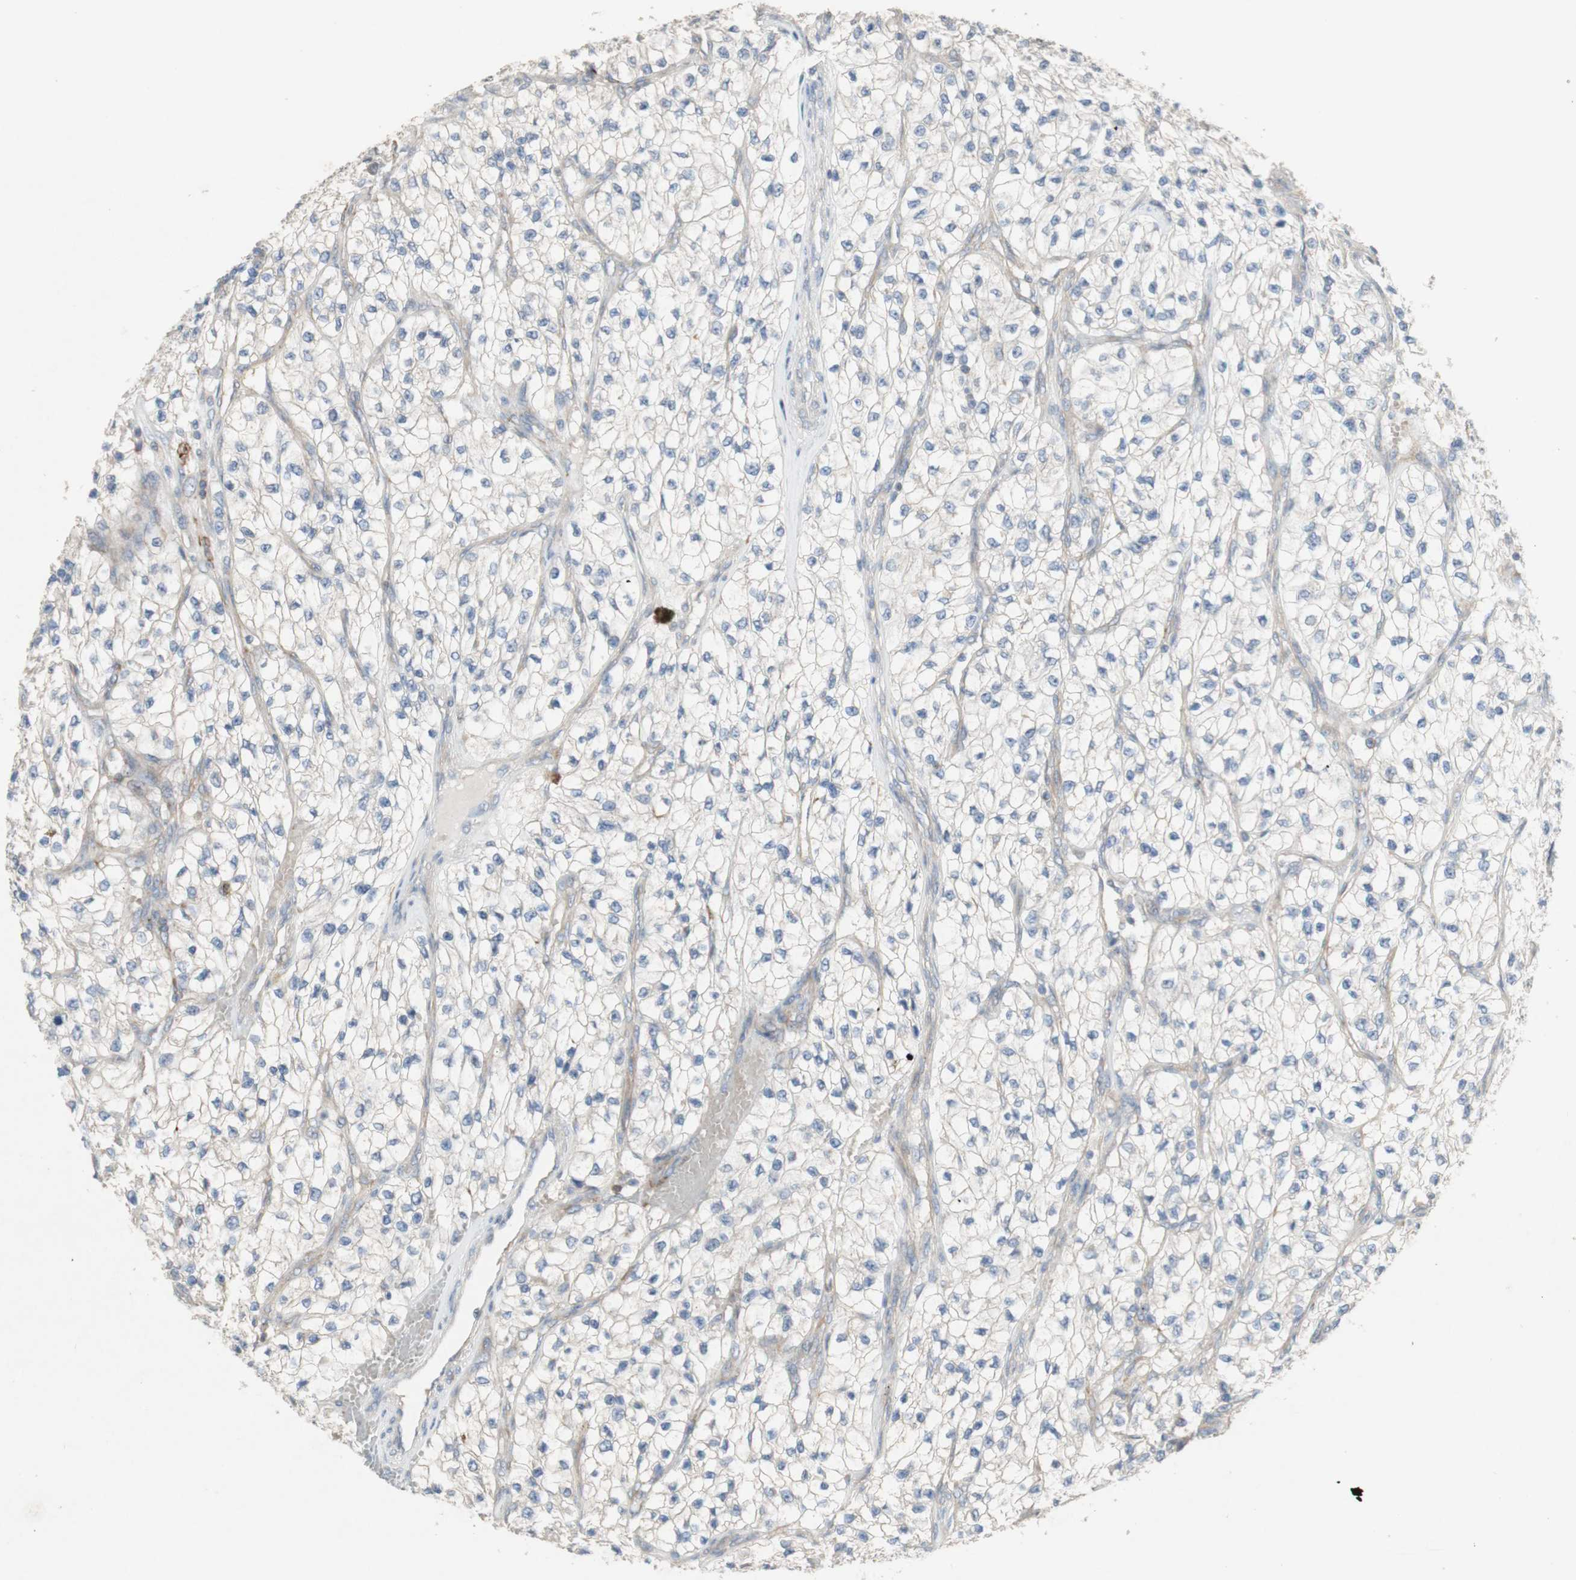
{"staining": {"intensity": "negative", "quantity": "none", "location": "none"}, "tissue": "renal cancer", "cell_type": "Tumor cells", "image_type": "cancer", "snomed": [{"axis": "morphology", "description": "Adenocarcinoma, NOS"}, {"axis": "topography", "description": "Kidney"}], "caption": "Micrograph shows no significant protein staining in tumor cells of renal cancer. (DAB (3,3'-diaminobenzidine) immunohistochemistry (IHC) visualized using brightfield microscopy, high magnification).", "gene": "MANEA", "patient": {"sex": "female", "age": 57}}